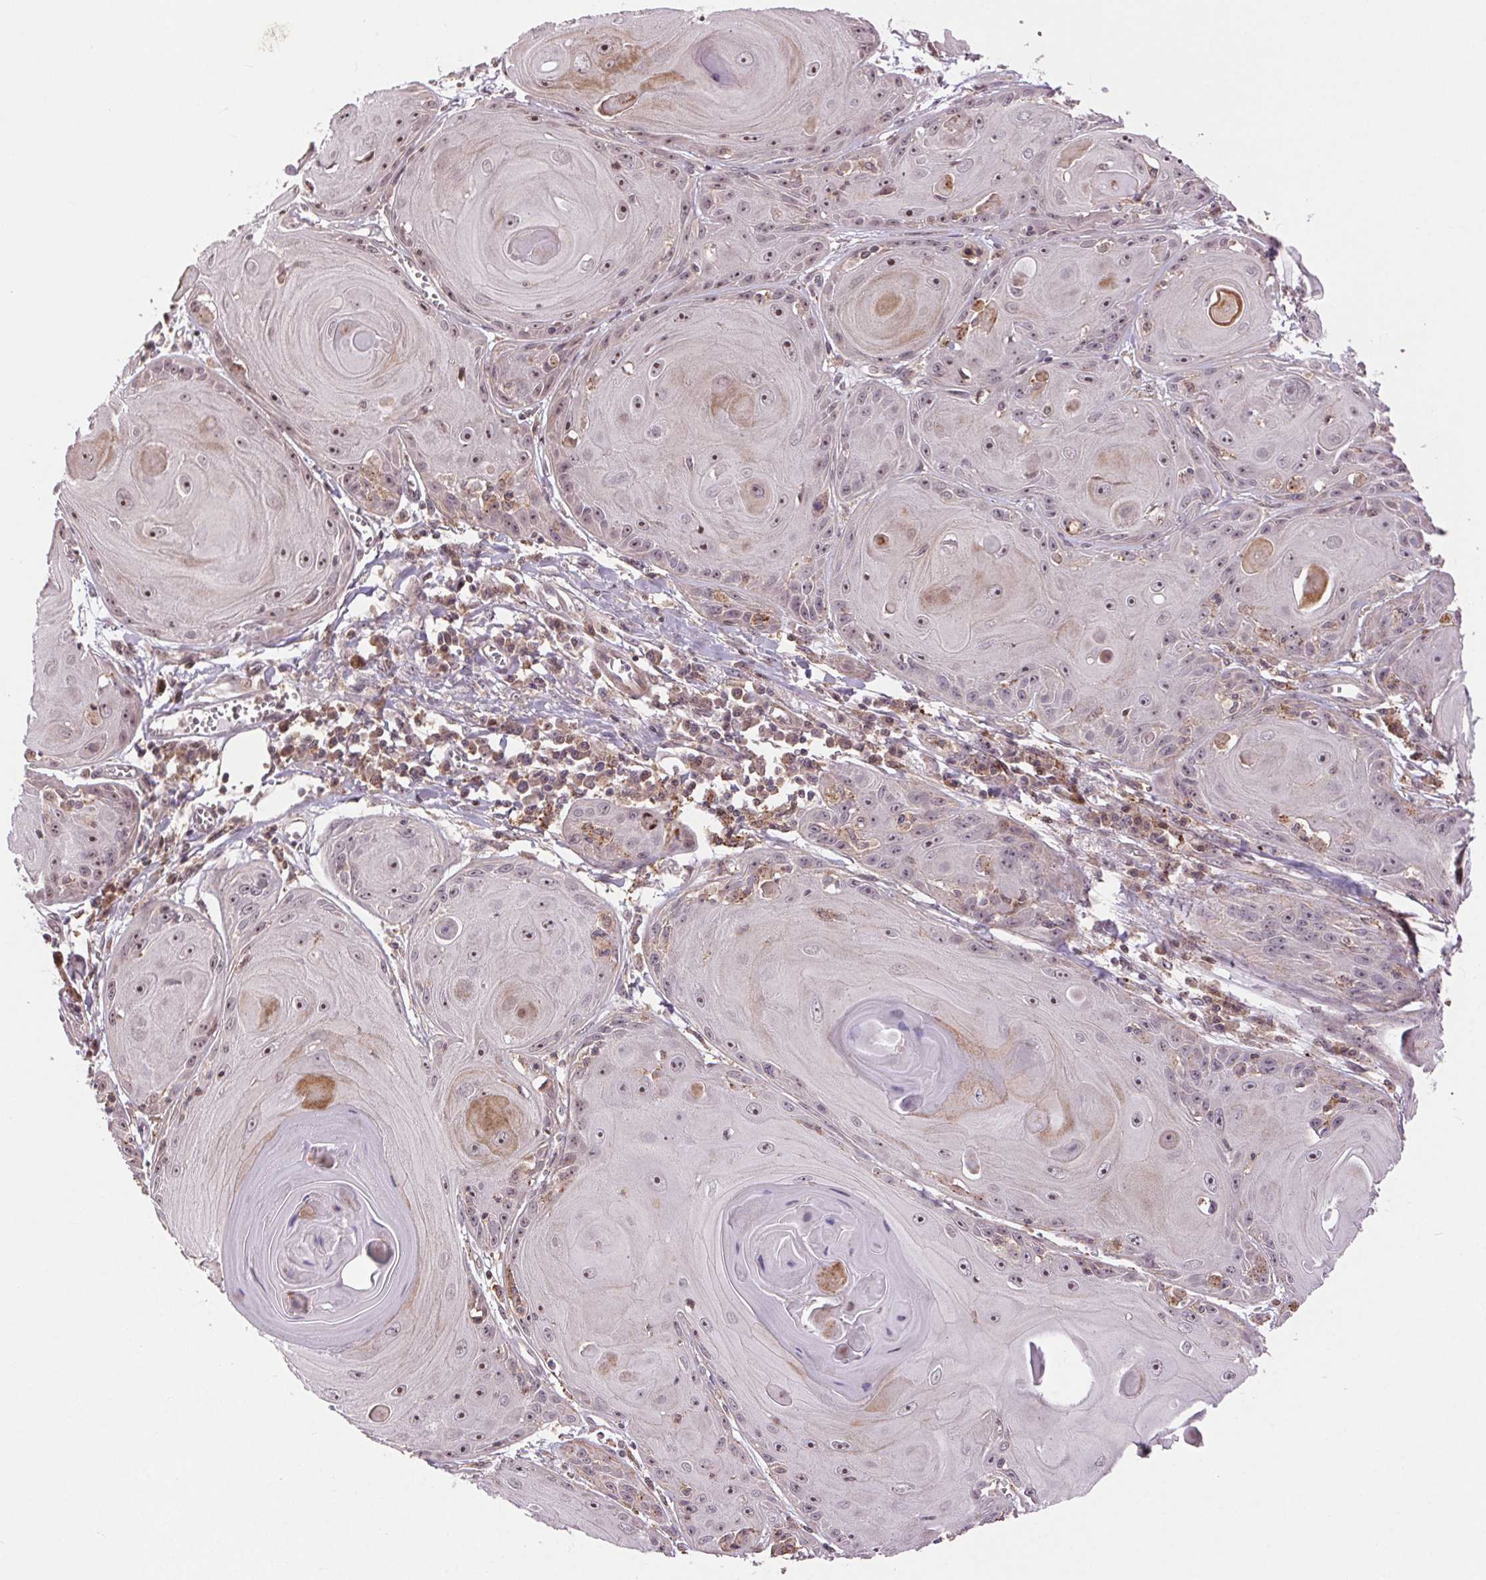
{"staining": {"intensity": "moderate", "quantity": ">75%", "location": "nuclear"}, "tissue": "skin cancer", "cell_type": "Tumor cells", "image_type": "cancer", "snomed": [{"axis": "morphology", "description": "Squamous cell carcinoma, NOS"}, {"axis": "topography", "description": "Skin"}, {"axis": "topography", "description": "Vulva"}], "caption": "Squamous cell carcinoma (skin) was stained to show a protein in brown. There is medium levels of moderate nuclear staining in about >75% of tumor cells.", "gene": "CHMP4B", "patient": {"sex": "female", "age": 85}}